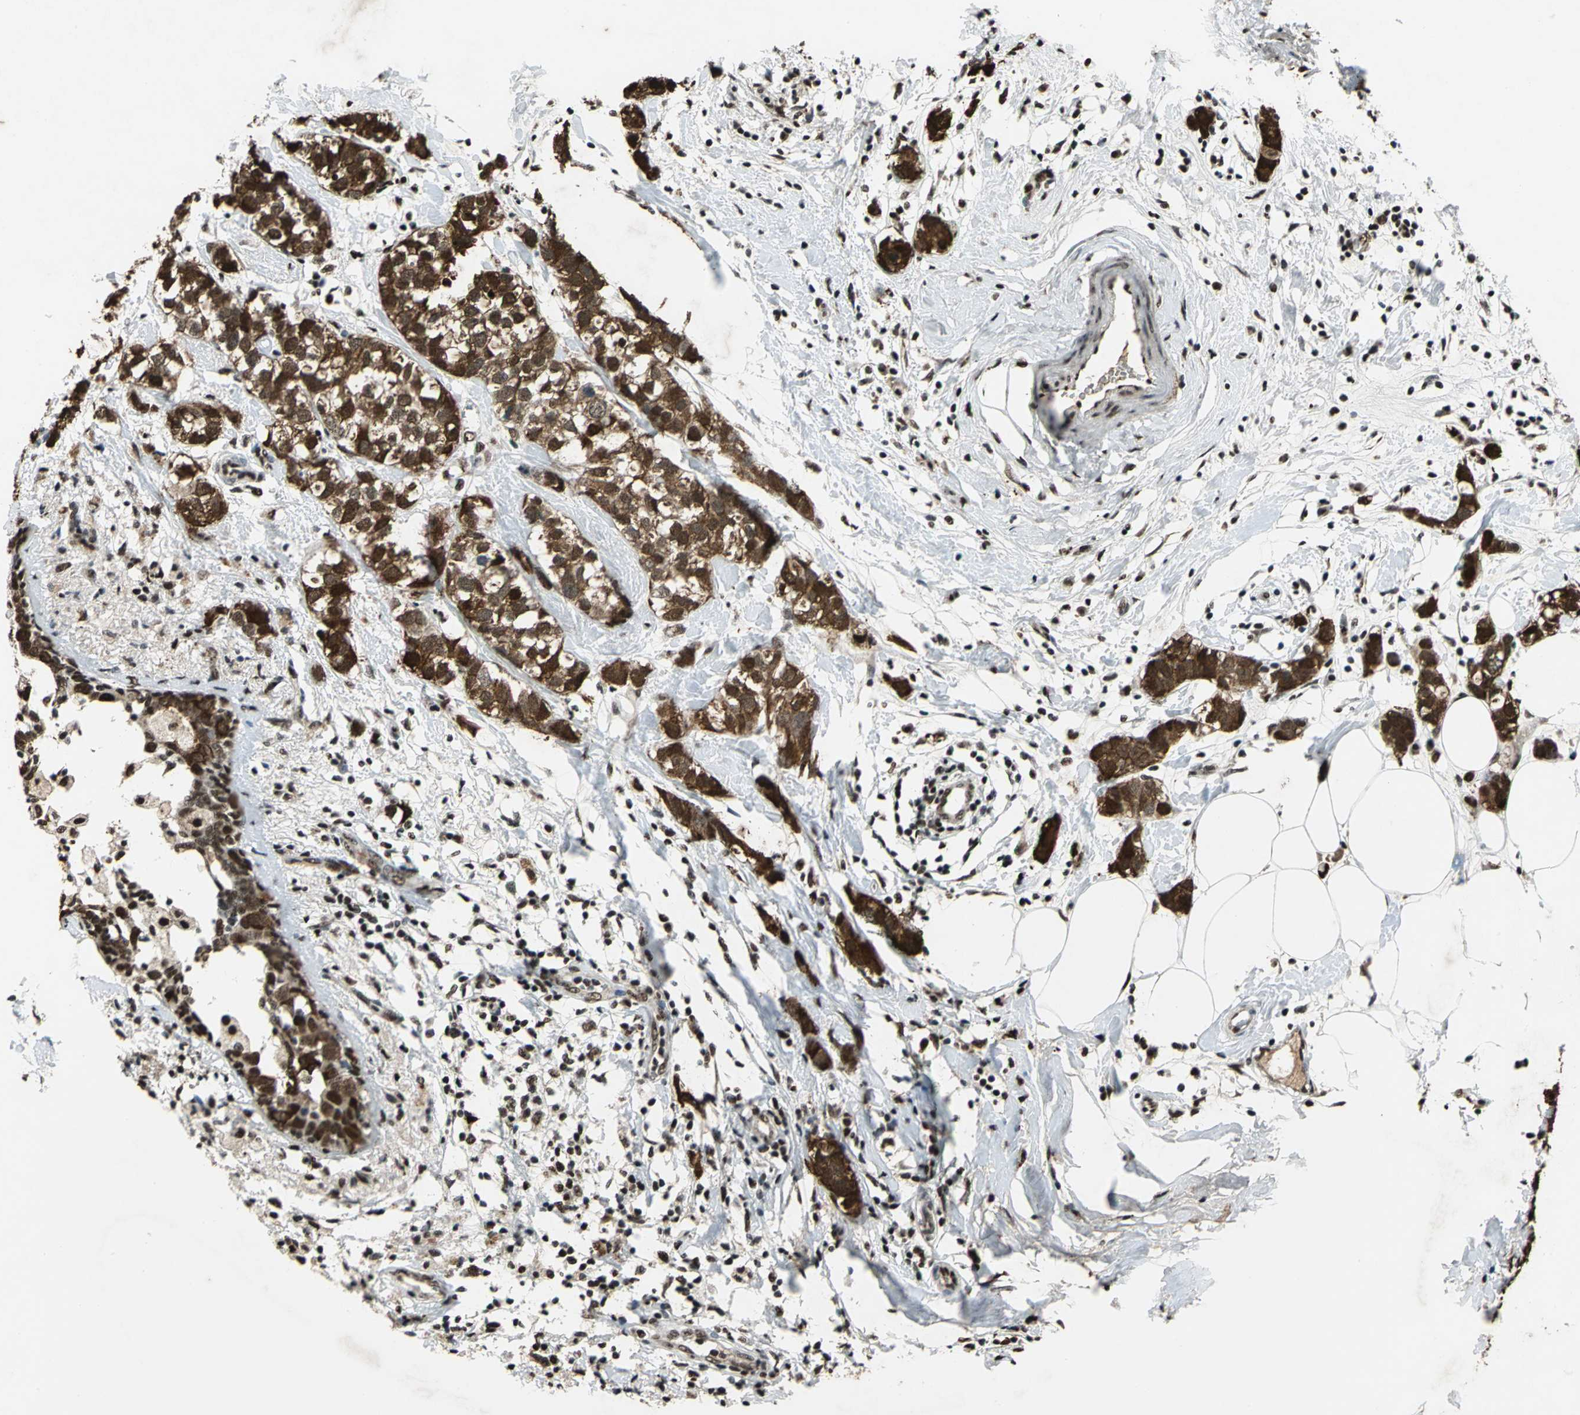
{"staining": {"intensity": "strong", "quantity": ">75%", "location": "cytoplasmic/membranous,nuclear"}, "tissue": "breast cancer", "cell_type": "Tumor cells", "image_type": "cancer", "snomed": [{"axis": "morphology", "description": "Normal tissue, NOS"}, {"axis": "morphology", "description": "Duct carcinoma"}, {"axis": "topography", "description": "Breast"}], "caption": "The histopathology image demonstrates staining of breast cancer (intraductal carcinoma), revealing strong cytoplasmic/membranous and nuclear protein staining (brown color) within tumor cells.", "gene": "ANP32A", "patient": {"sex": "female", "age": 50}}